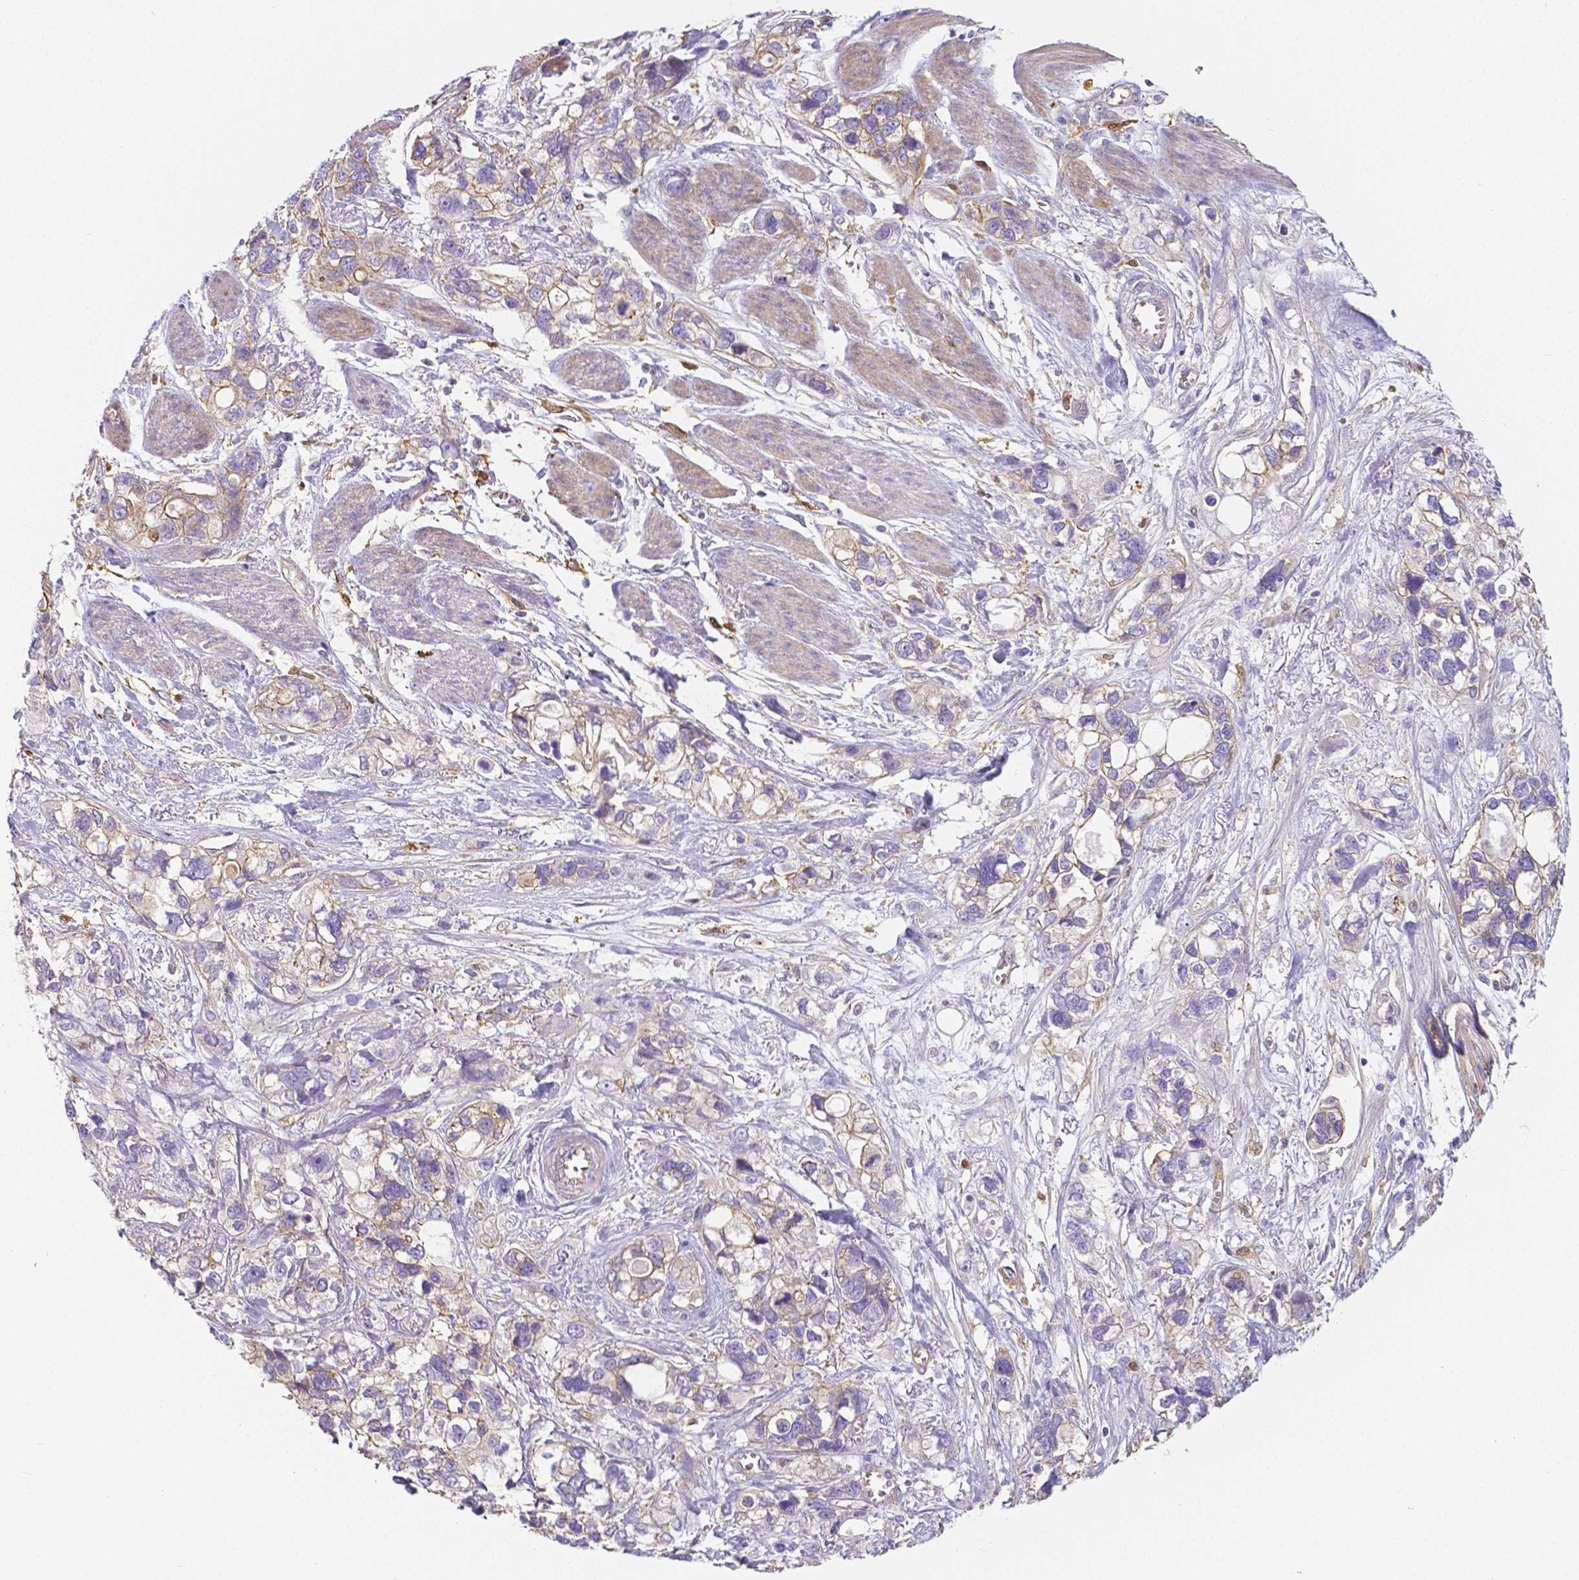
{"staining": {"intensity": "moderate", "quantity": "<25%", "location": "cytoplasmic/membranous"}, "tissue": "stomach cancer", "cell_type": "Tumor cells", "image_type": "cancer", "snomed": [{"axis": "morphology", "description": "Adenocarcinoma, NOS"}, {"axis": "topography", "description": "Stomach, upper"}], "caption": "High-magnification brightfield microscopy of stomach cancer (adenocarcinoma) stained with DAB (brown) and counterstained with hematoxylin (blue). tumor cells exhibit moderate cytoplasmic/membranous positivity is identified in about<25% of cells.", "gene": "CRMP1", "patient": {"sex": "female", "age": 81}}